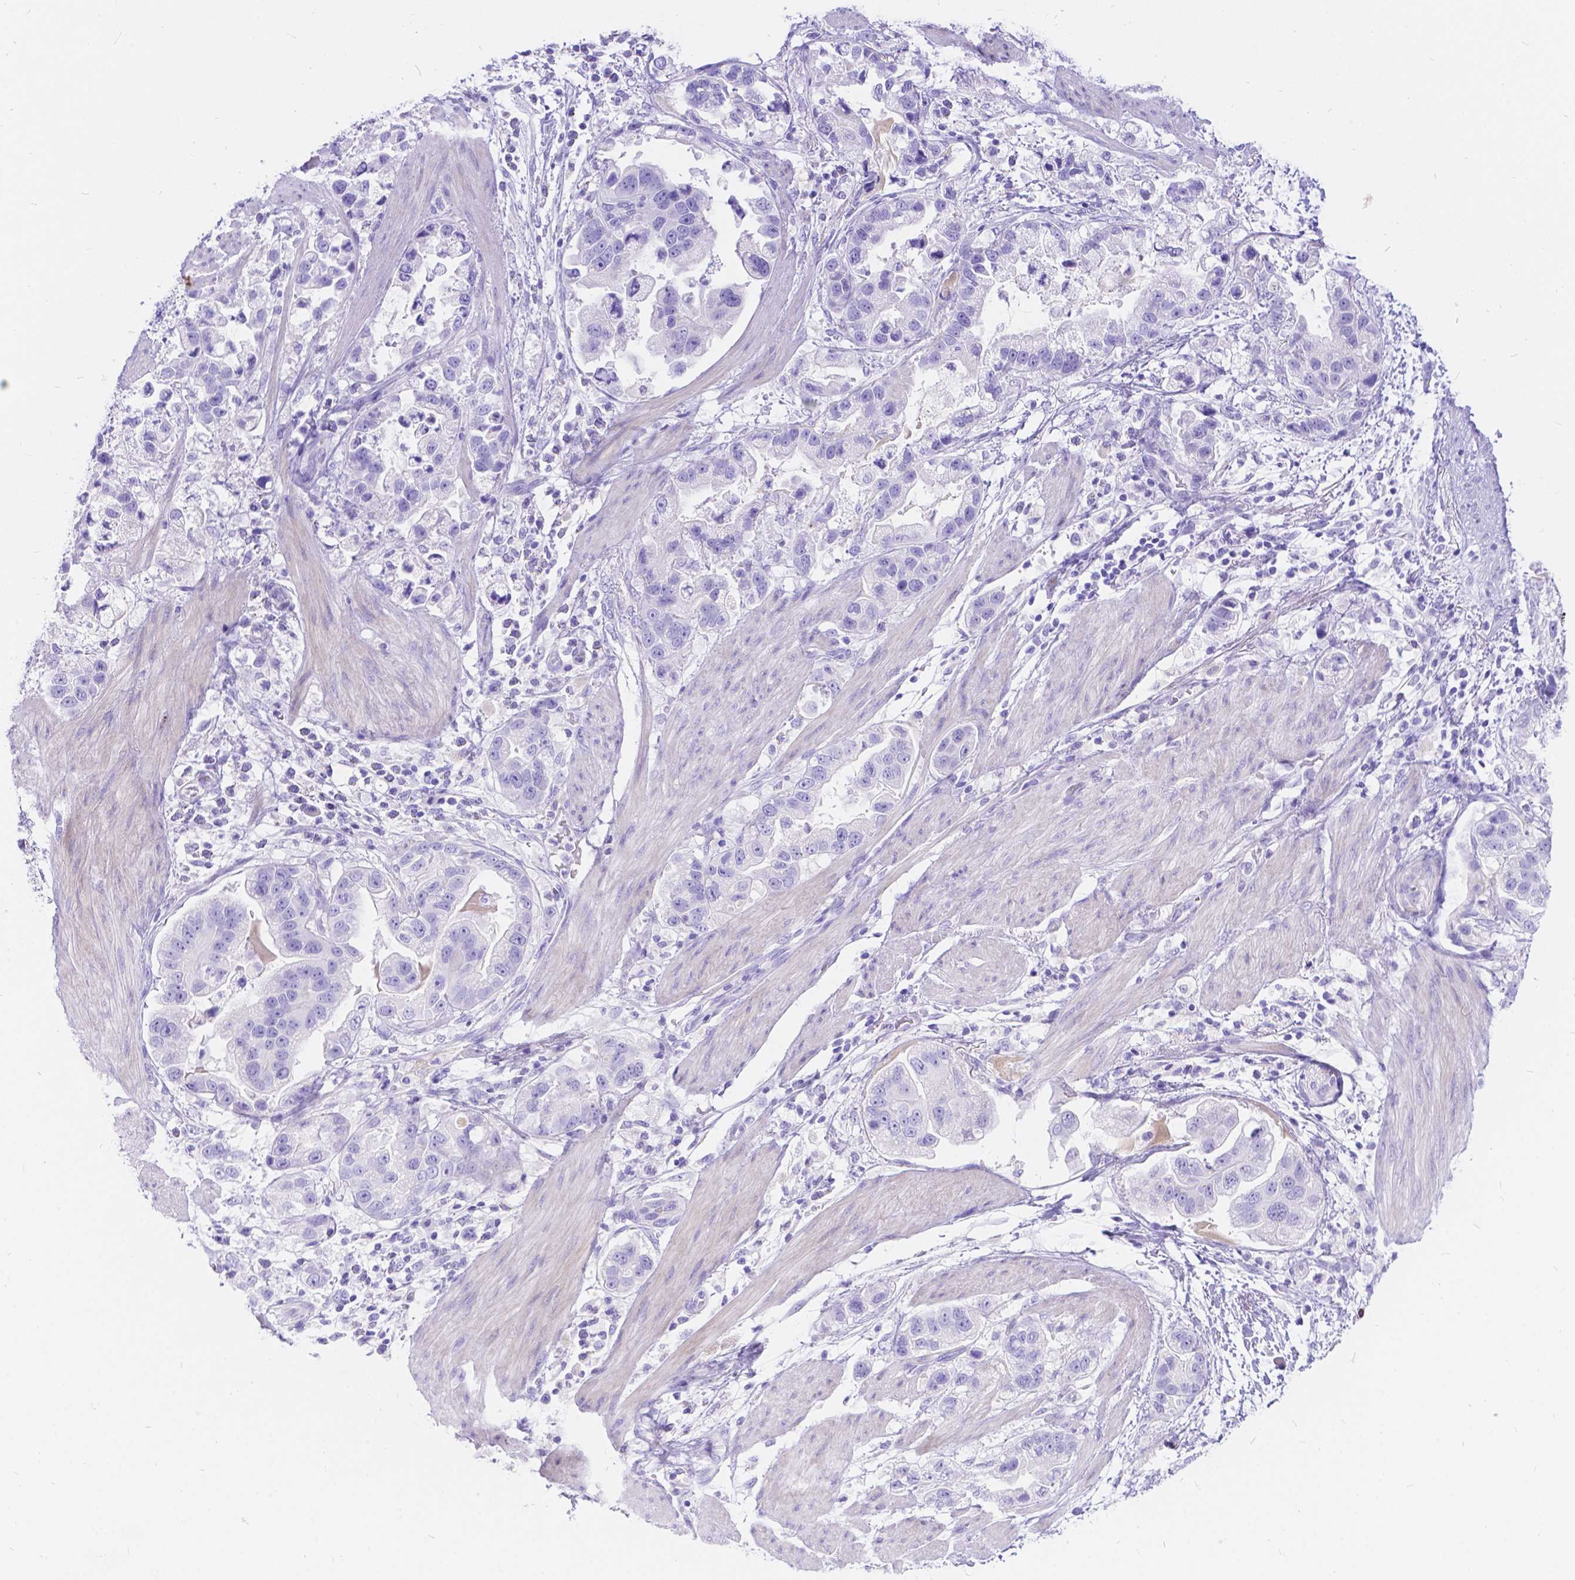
{"staining": {"intensity": "negative", "quantity": "none", "location": "none"}, "tissue": "stomach cancer", "cell_type": "Tumor cells", "image_type": "cancer", "snomed": [{"axis": "morphology", "description": "Adenocarcinoma, NOS"}, {"axis": "topography", "description": "Stomach"}], "caption": "Immunohistochemical staining of adenocarcinoma (stomach) exhibits no significant positivity in tumor cells. (DAB immunohistochemistry visualized using brightfield microscopy, high magnification).", "gene": "KLHL10", "patient": {"sex": "male", "age": 59}}